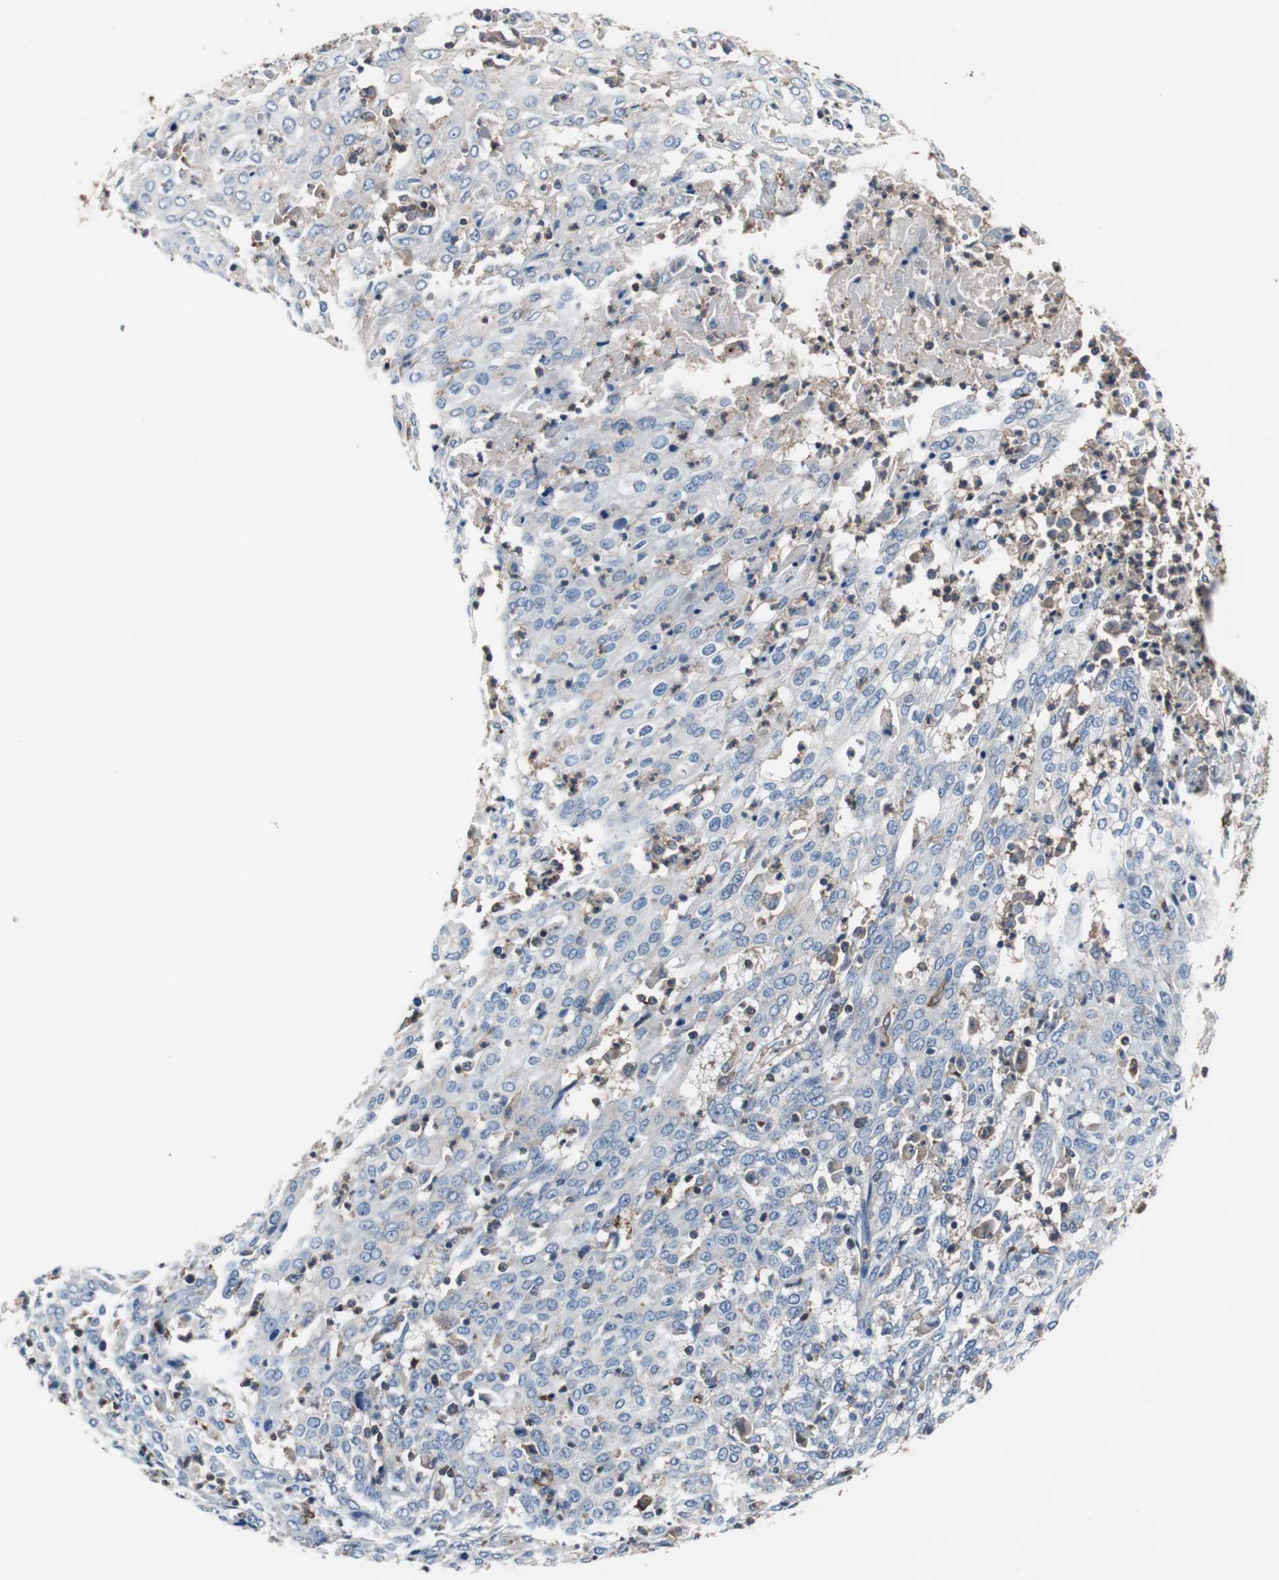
{"staining": {"intensity": "negative", "quantity": "none", "location": "none"}, "tissue": "cervical cancer", "cell_type": "Tumor cells", "image_type": "cancer", "snomed": [{"axis": "morphology", "description": "Squamous cell carcinoma, NOS"}, {"axis": "topography", "description": "Cervix"}], "caption": "Tumor cells are negative for brown protein staining in squamous cell carcinoma (cervical).", "gene": "CALB2", "patient": {"sex": "female", "age": 39}}